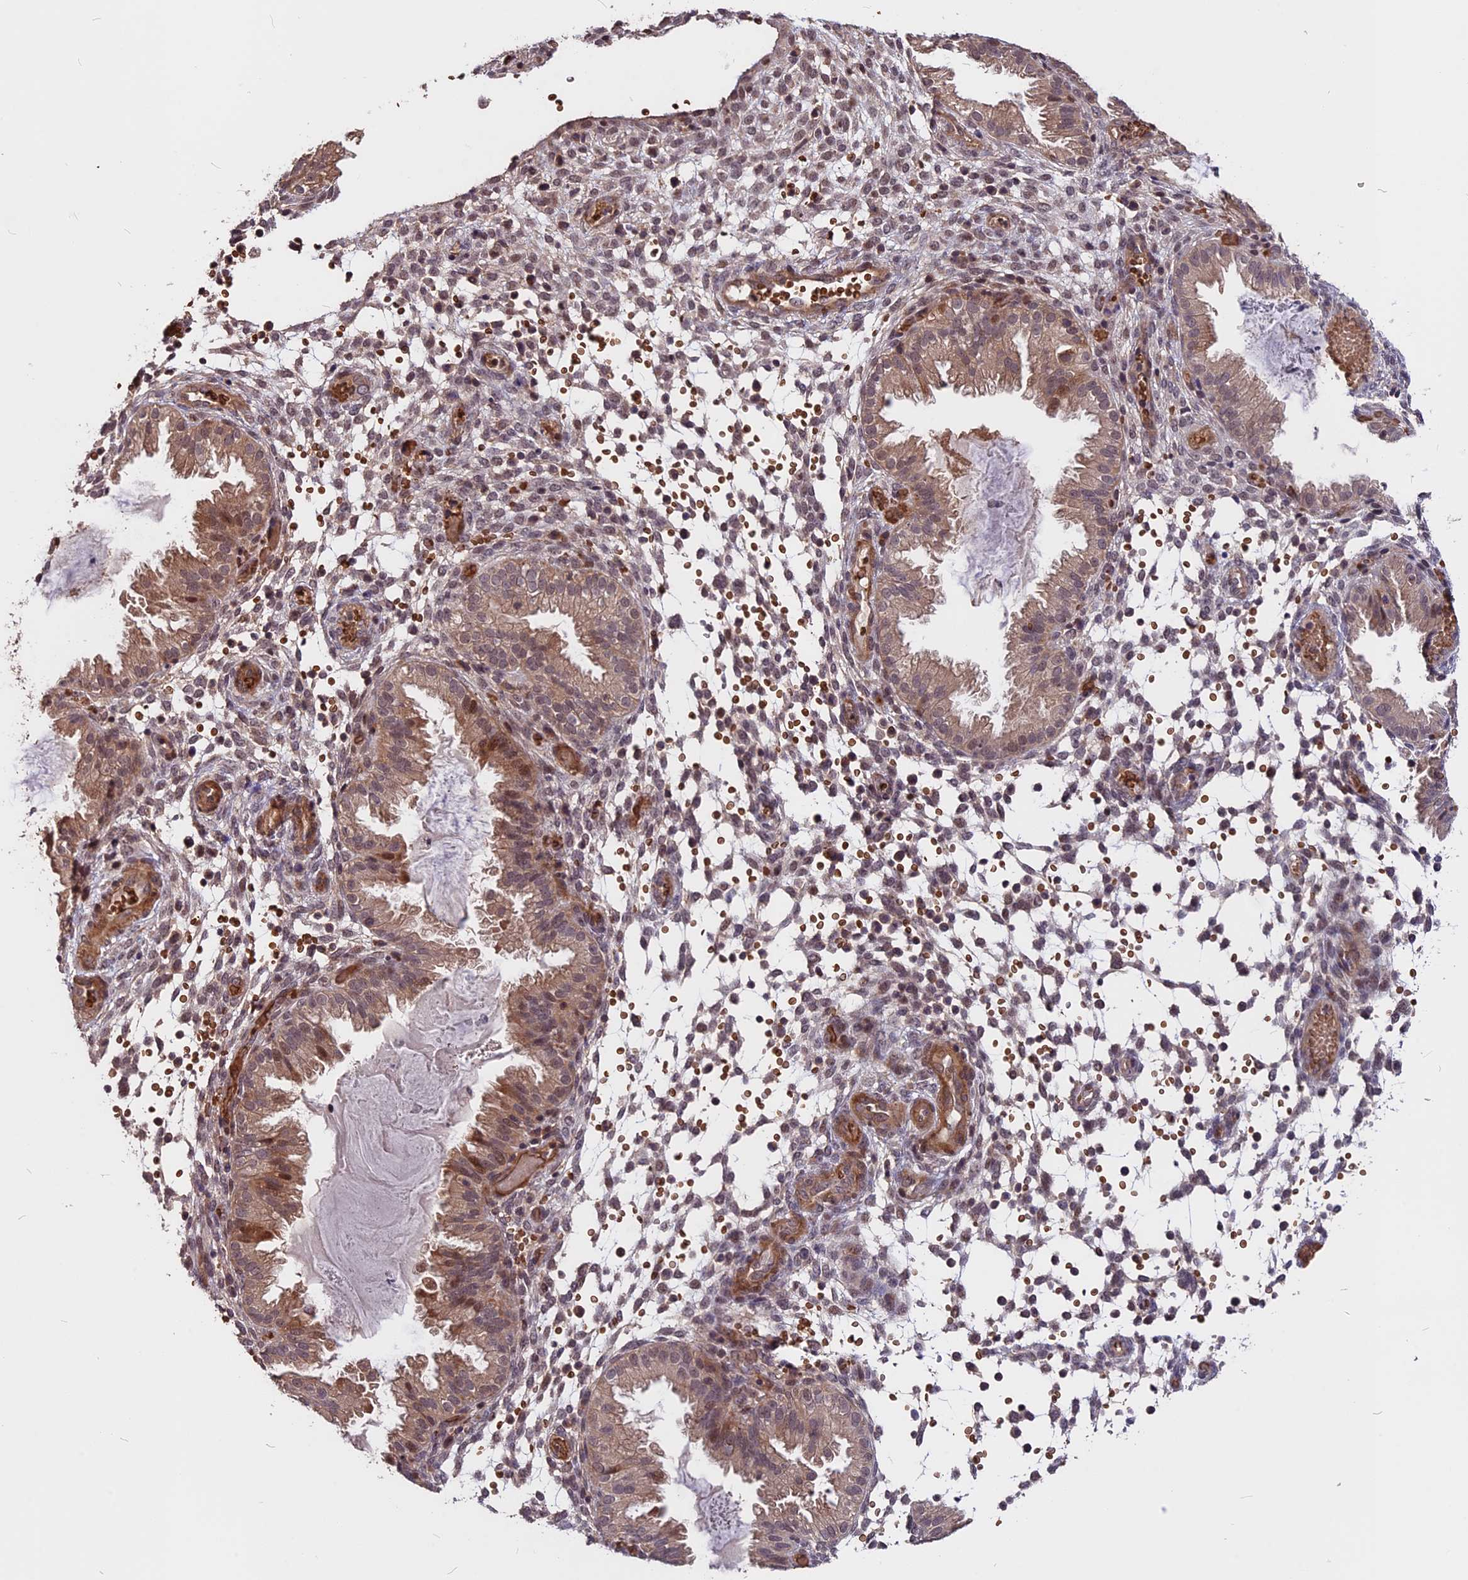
{"staining": {"intensity": "negative", "quantity": "none", "location": "none"}, "tissue": "endometrium", "cell_type": "Cells in endometrial stroma", "image_type": "normal", "snomed": [{"axis": "morphology", "description": "Normal tissue, NOS"}, {"axis": "topography", "description": "Endometrium"}], "caption": "This is an IHC micrograph of benign human endometrium. There is no staining in cells in endometrial stroma.", "gene": "ZC3H10", "patient": {"sex": "female", "age": 33}}